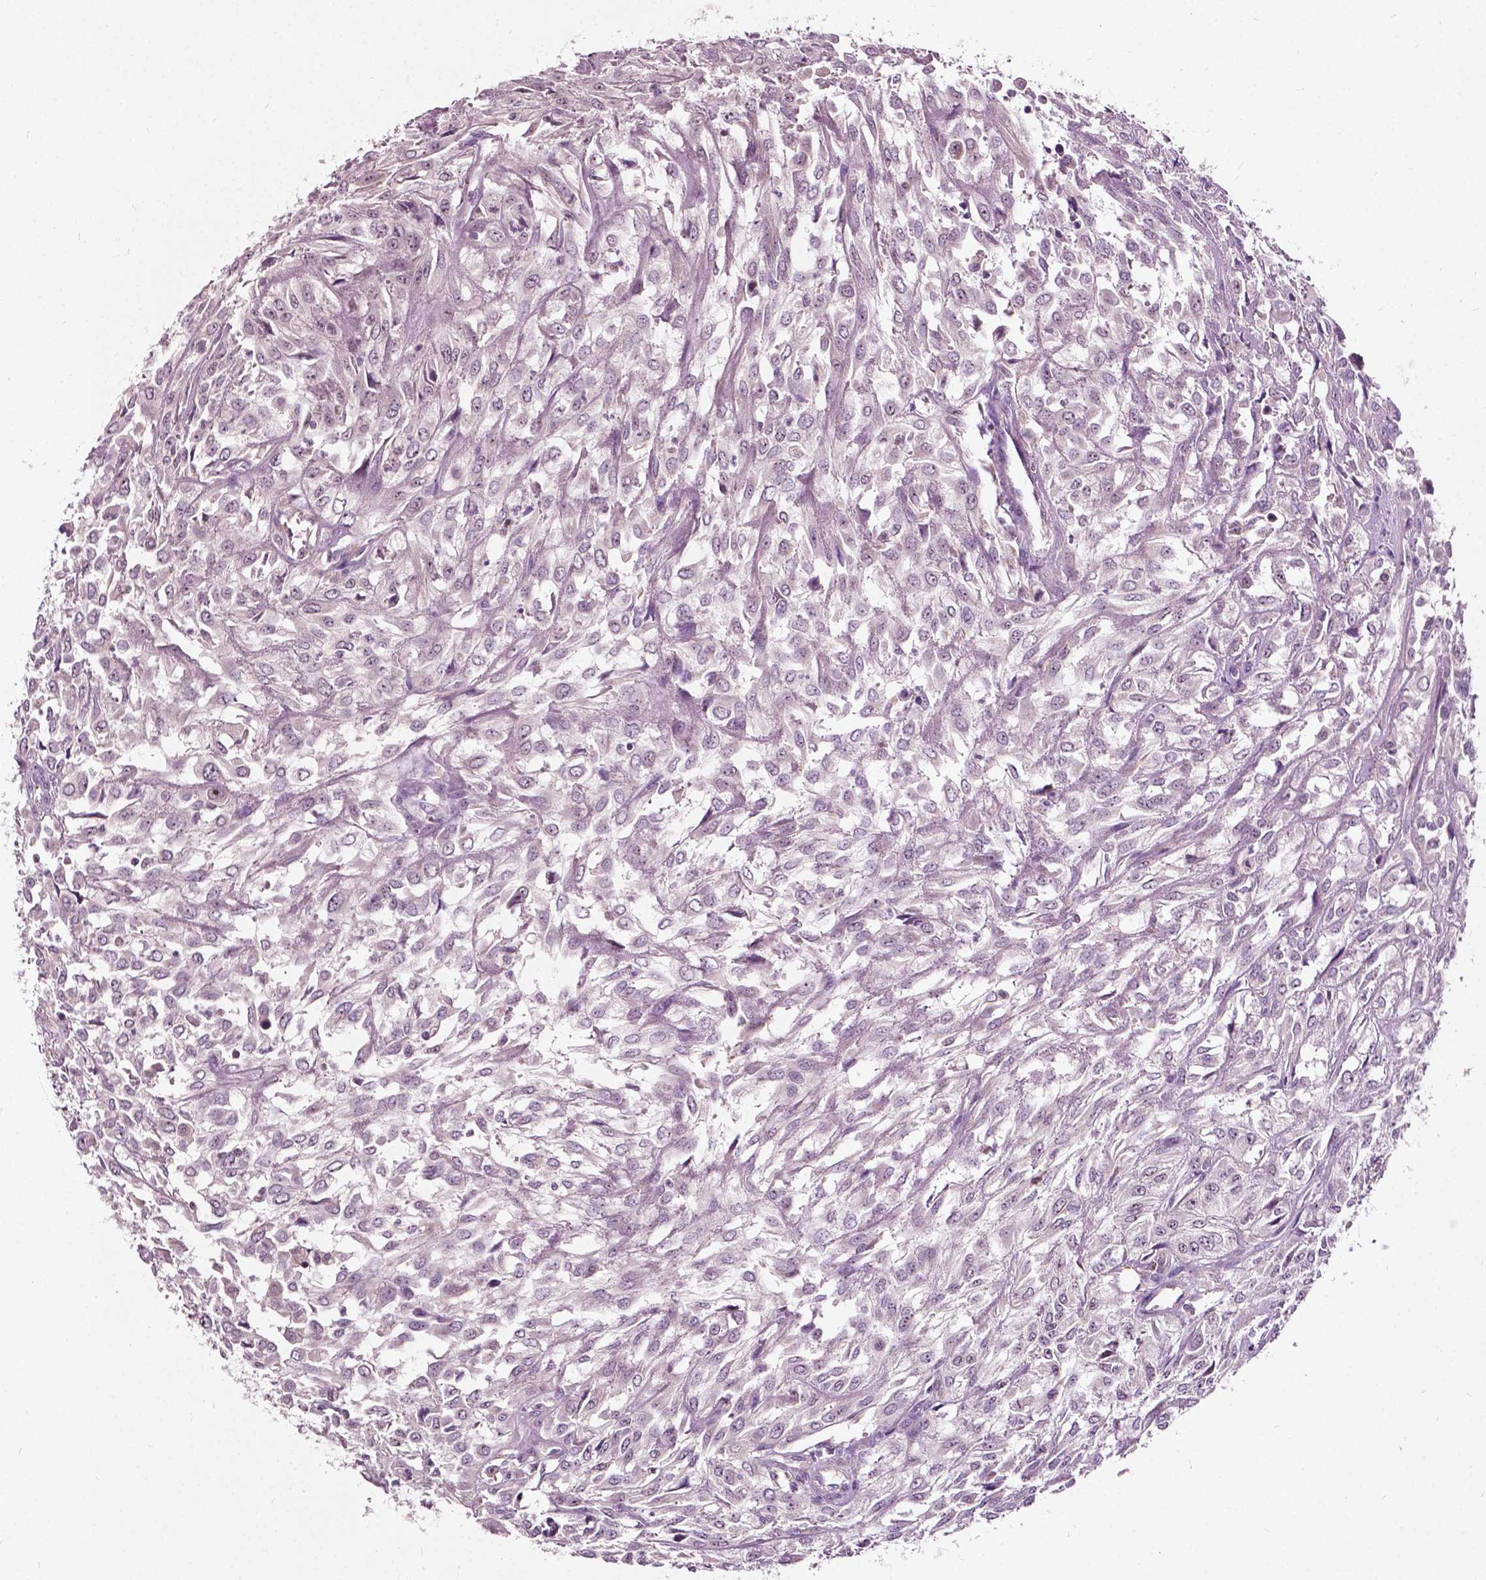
{"staining": {"intensity": "weak", "quantity": ">75%", "location": "nuclear"}, "tissue": "urothelial cancer", "cell_type": "Tumor cells", "image_type": "cancer", "snomed": [{"axis": "morphology", "description": "Urothelial carcinoma, High grade"}, {"axis": "topography", "description": "Urinary bladder"}], "caption": "Tumor cells exhibit low levels of weak nuclear staining in about >75% of cells in urothelial cancer. The protein is stained brown, and the nuclei are stained in blue (DAB IHC with brightfield microscopy, high magnification).", "gene": "ODF3L2", "patient": {"sex": "male", "age": 67}}